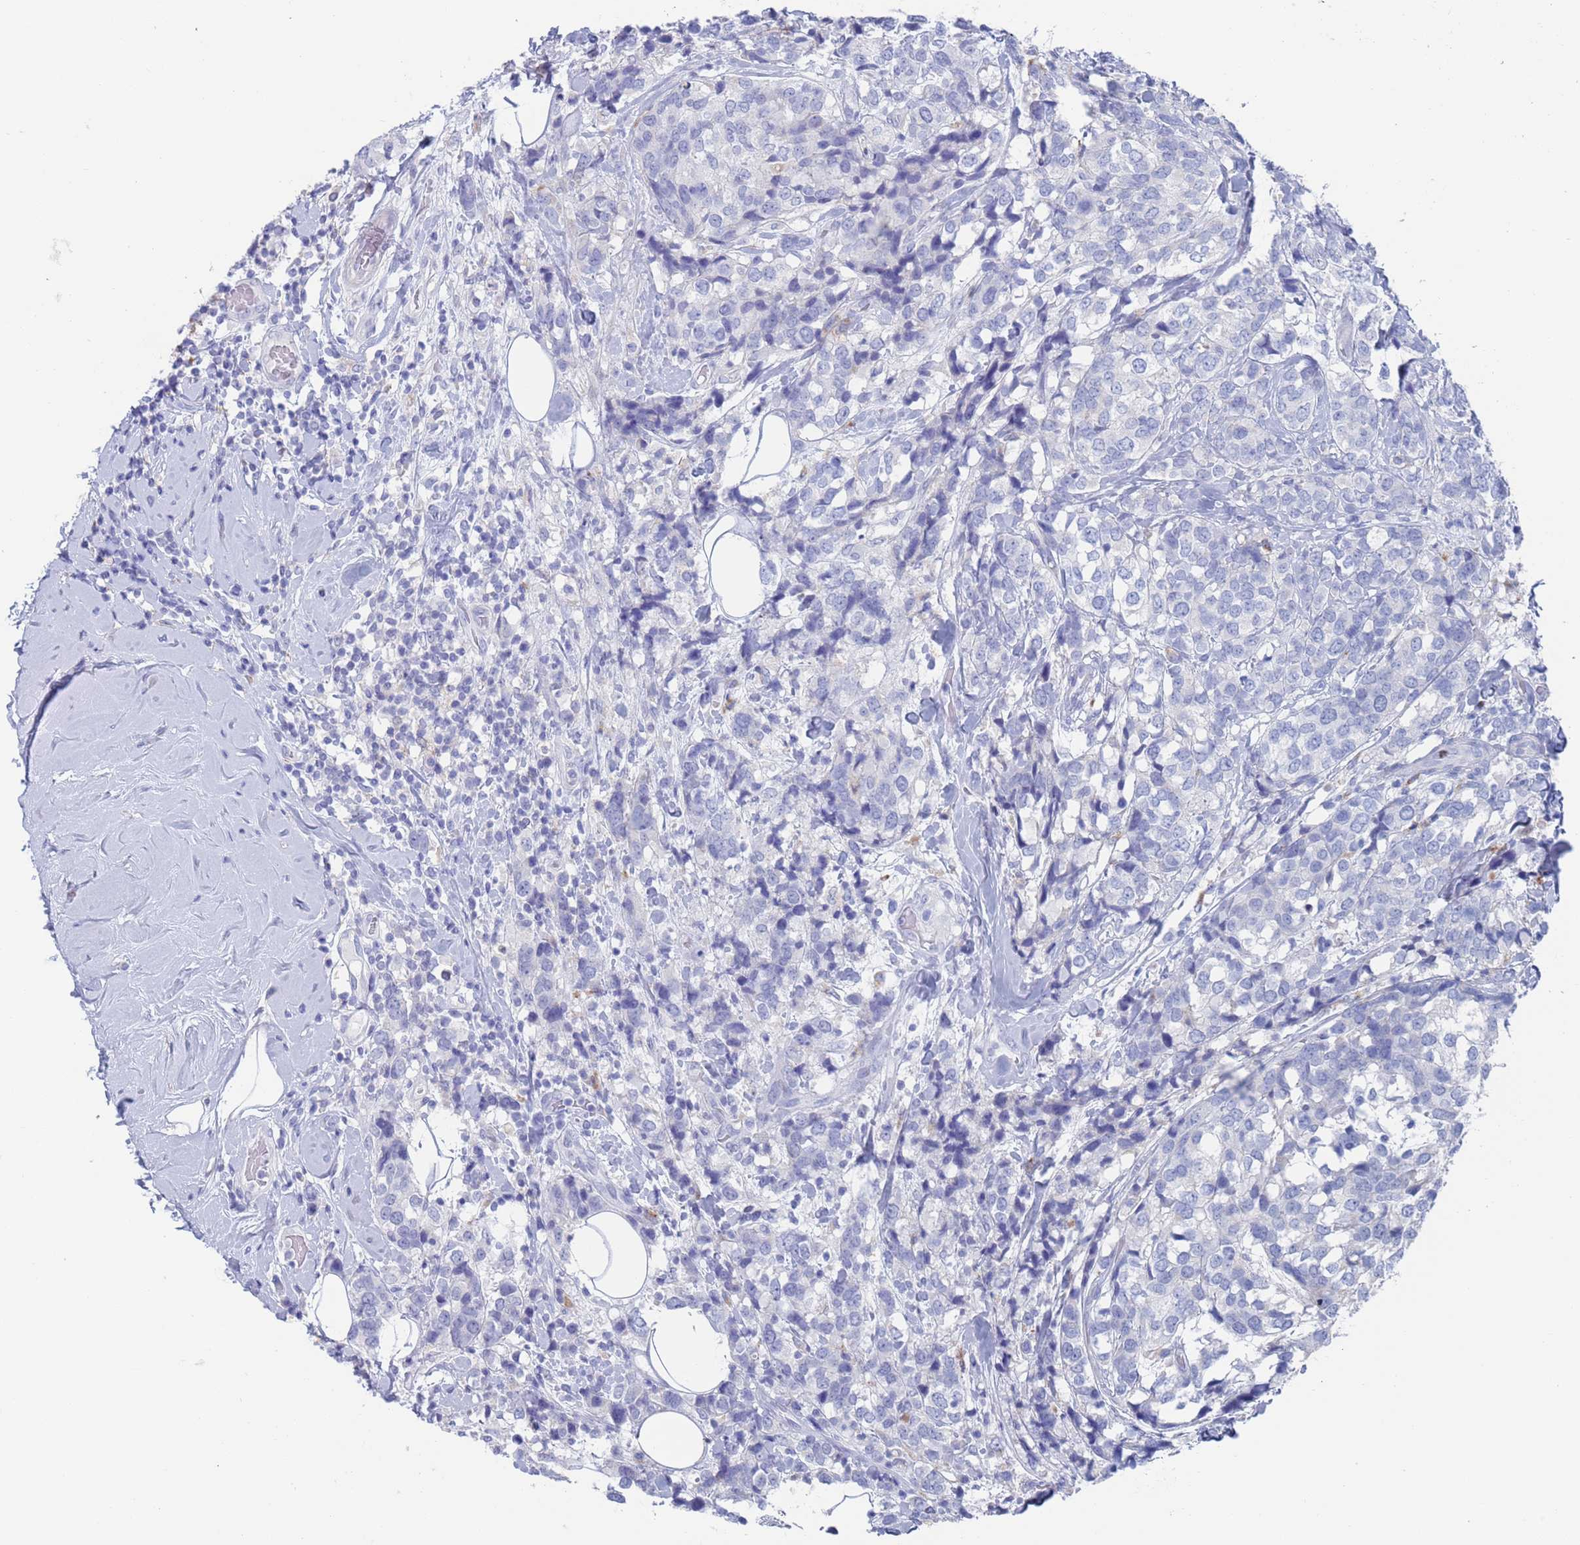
{"staining": {"intensity": "negative", "quantity": "none", "location": "none"}, "tissue": "breast cancer", "cell_type": "Tumor cells", "image_type": "cancer", "snomed": [{"axis": "morphology", "description": "Lobular carcinoma"}, {"axis": "topography", "description": "Breast"}], "caption": "High power microscopy photomicrograph of an IHC photomicrograph of breast cancer, revealing no significant expression in tumor cells.", "gene": "FUCA1", "patient": {"sex": "female", "age": 59}}